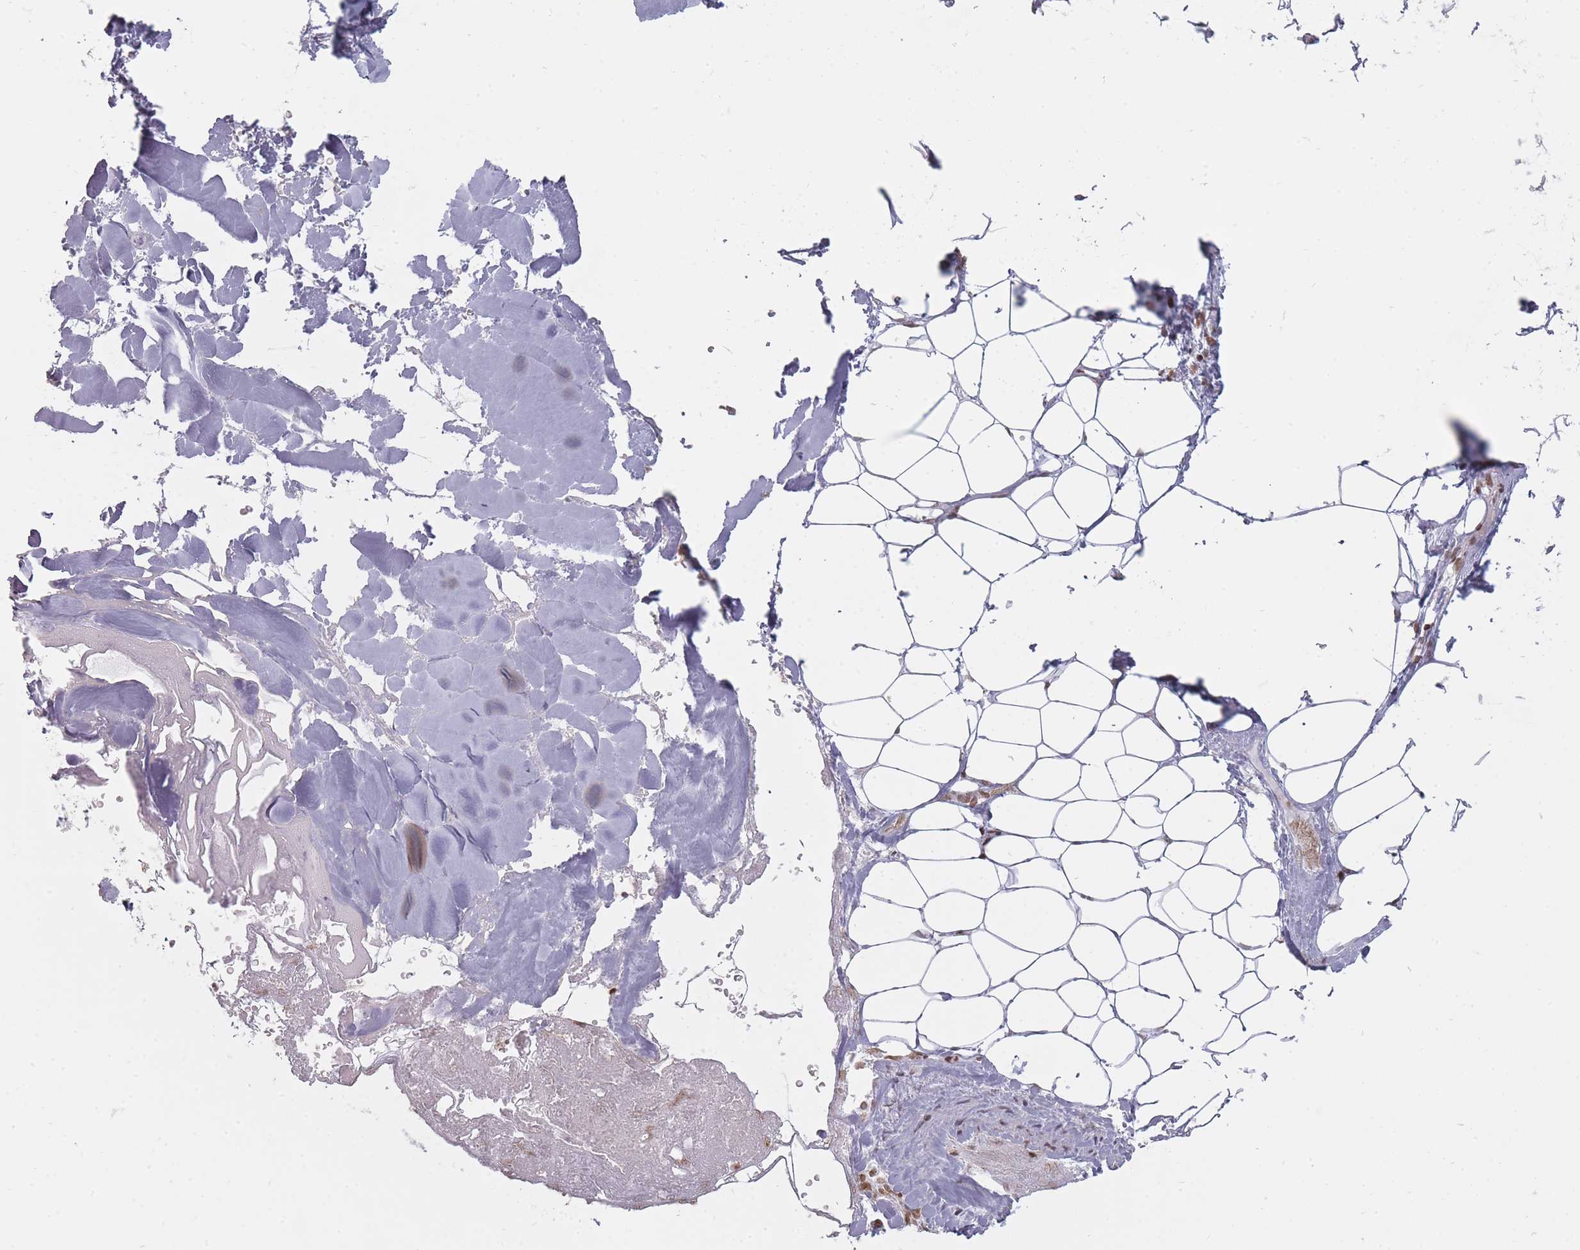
{"staining": {"intensity": "moderate", "quantity": "<25%", "location": "nuclear"}, "tissue": "adipose tissue", "cell_type": "Adipocytes", "image_type": "normal", "snomed": [{"axis": "morphology", "description": "Normal tissue, NOS"}, {"axis": "topography", "description": "Peripheral nerve tissue"}], "caption": "IHC micrograph of unremarkable adipose tissue stained for a protein (brown), which displays low levels of moderate nuclear expression in about <25% of adipocytes.", "gene": "TMC6", "patient": {"sex": "male", "age": 74}}